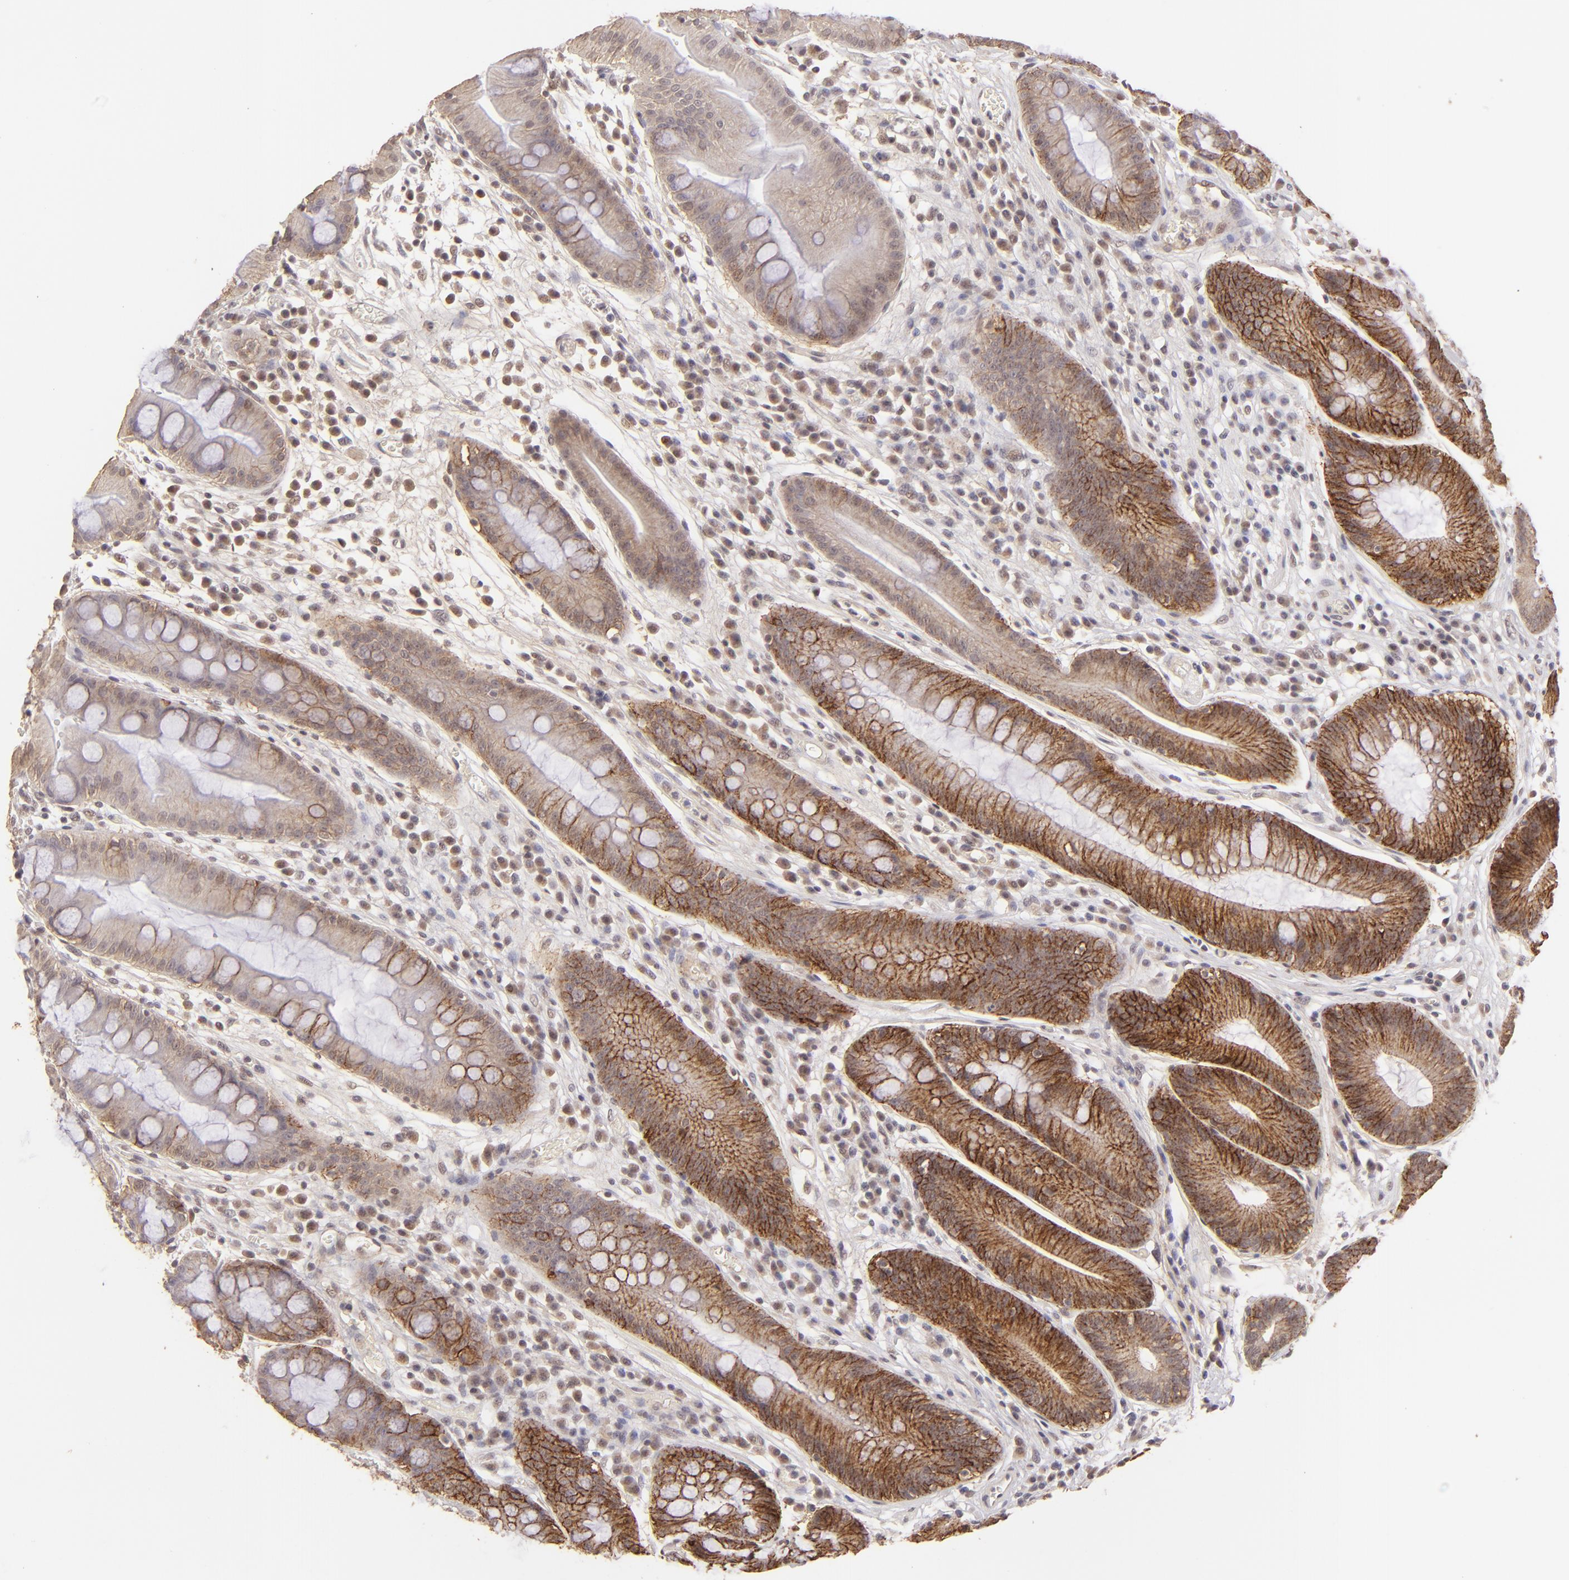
{"staining": {"intensity": "moderate", "quantity": ">75%", "location": "cytoplasmic/membranous"}, "tissue": "stomach", "cell_type": "Glandular cells", "image_type": "normal", "snomed": [{"axis": "morphology", "description": "Normal tissue, NOS"}, {"axis": "morphology", "description": "Inflammation, NOS"}, {"axis": "topography", "description": "Stomach, lower"}], "caption": "Immunohistochemical staining of benign stomach demonstrates medium levels of moderate cytoplasmic/membranous expression in about >75% of glandular cells. Nuclei are stained in blue.", "gene": "CLDN1", "patient": {"sex": "male", "age": 59}}